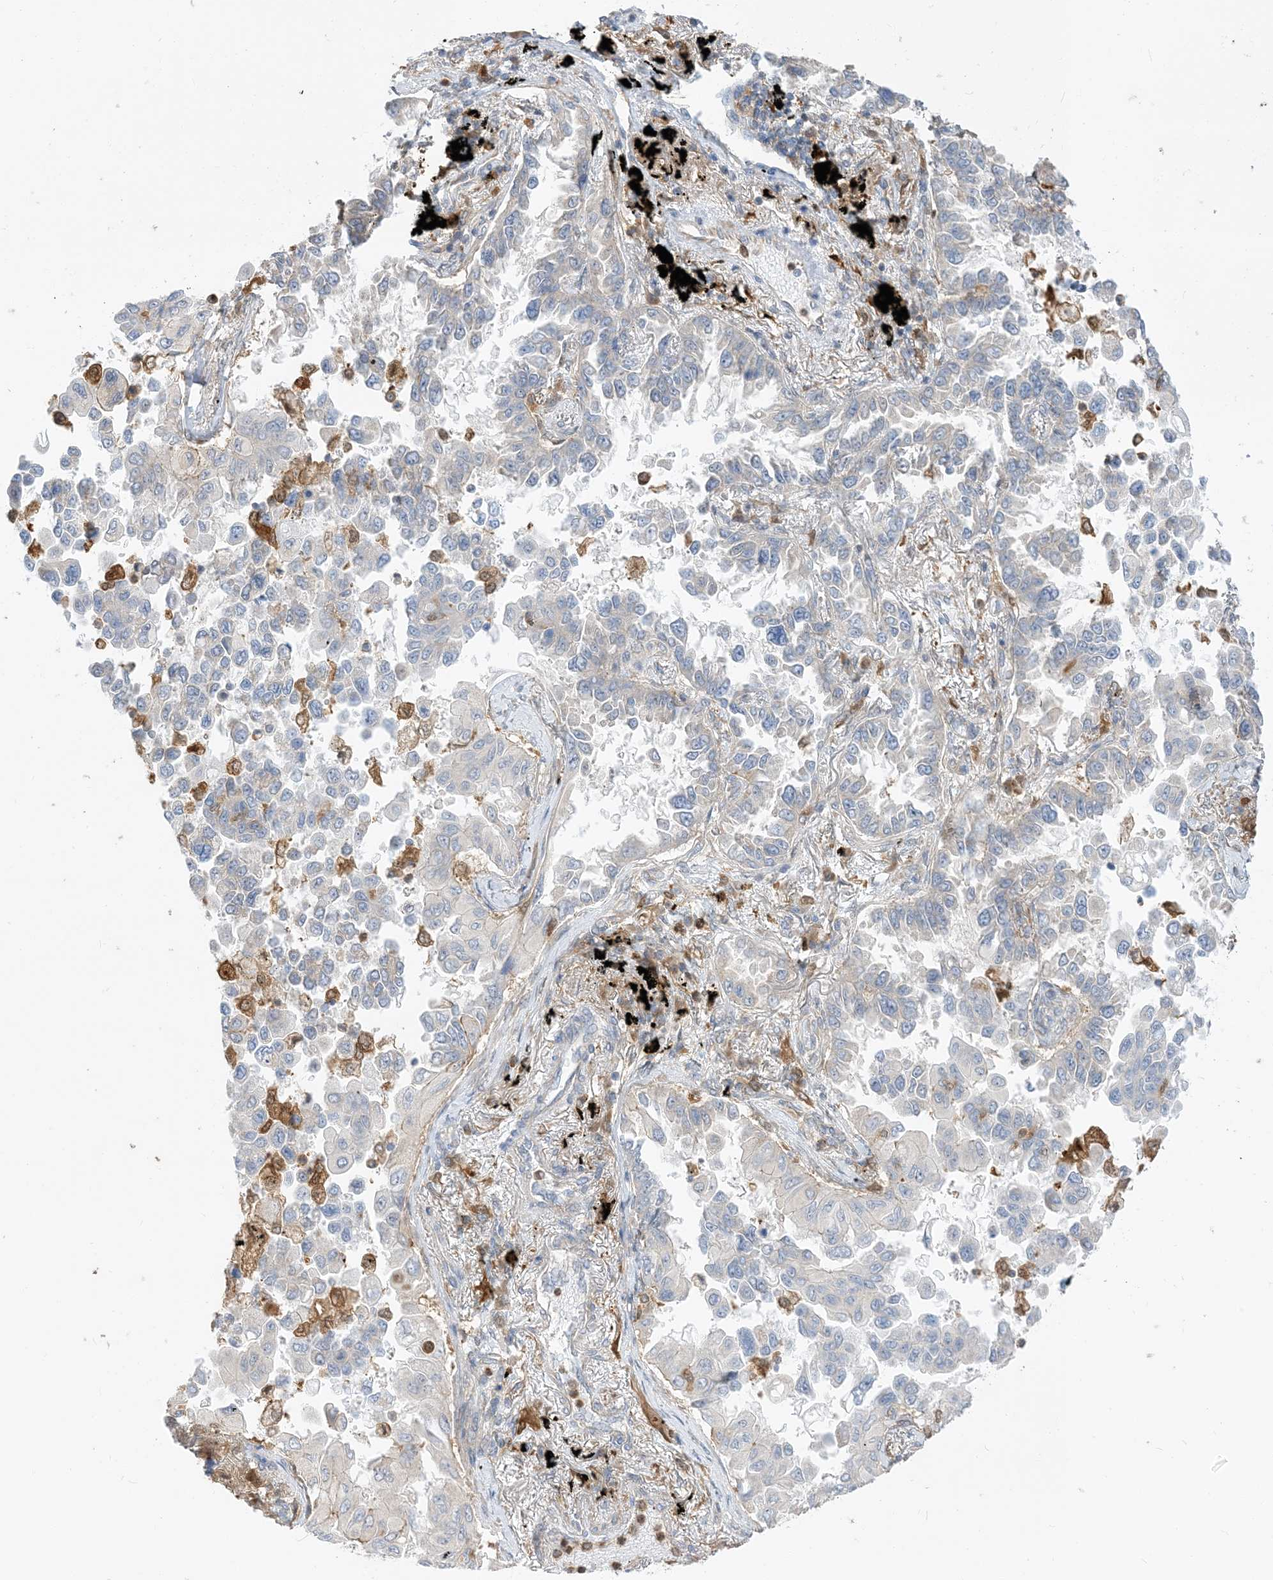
{"staining": {"intensity": "weak", "quantity": "<25%", "location": "cytoplasmic/membranous"}, "tissue": "lung cancer", "cell_type": "Tumor cells", "image_type": "cancer", "snomed": [{"axis": "morphology", "description": "Adenocarcinoma, NOS"}, {"axis": "topography", "description": "Lung"}], "caption": "Protein analysis of lung cancer demonstrates no significant staining in tumor cells.", "gene": "NAGK", "patient": {"sex": "female", "age": 67}}